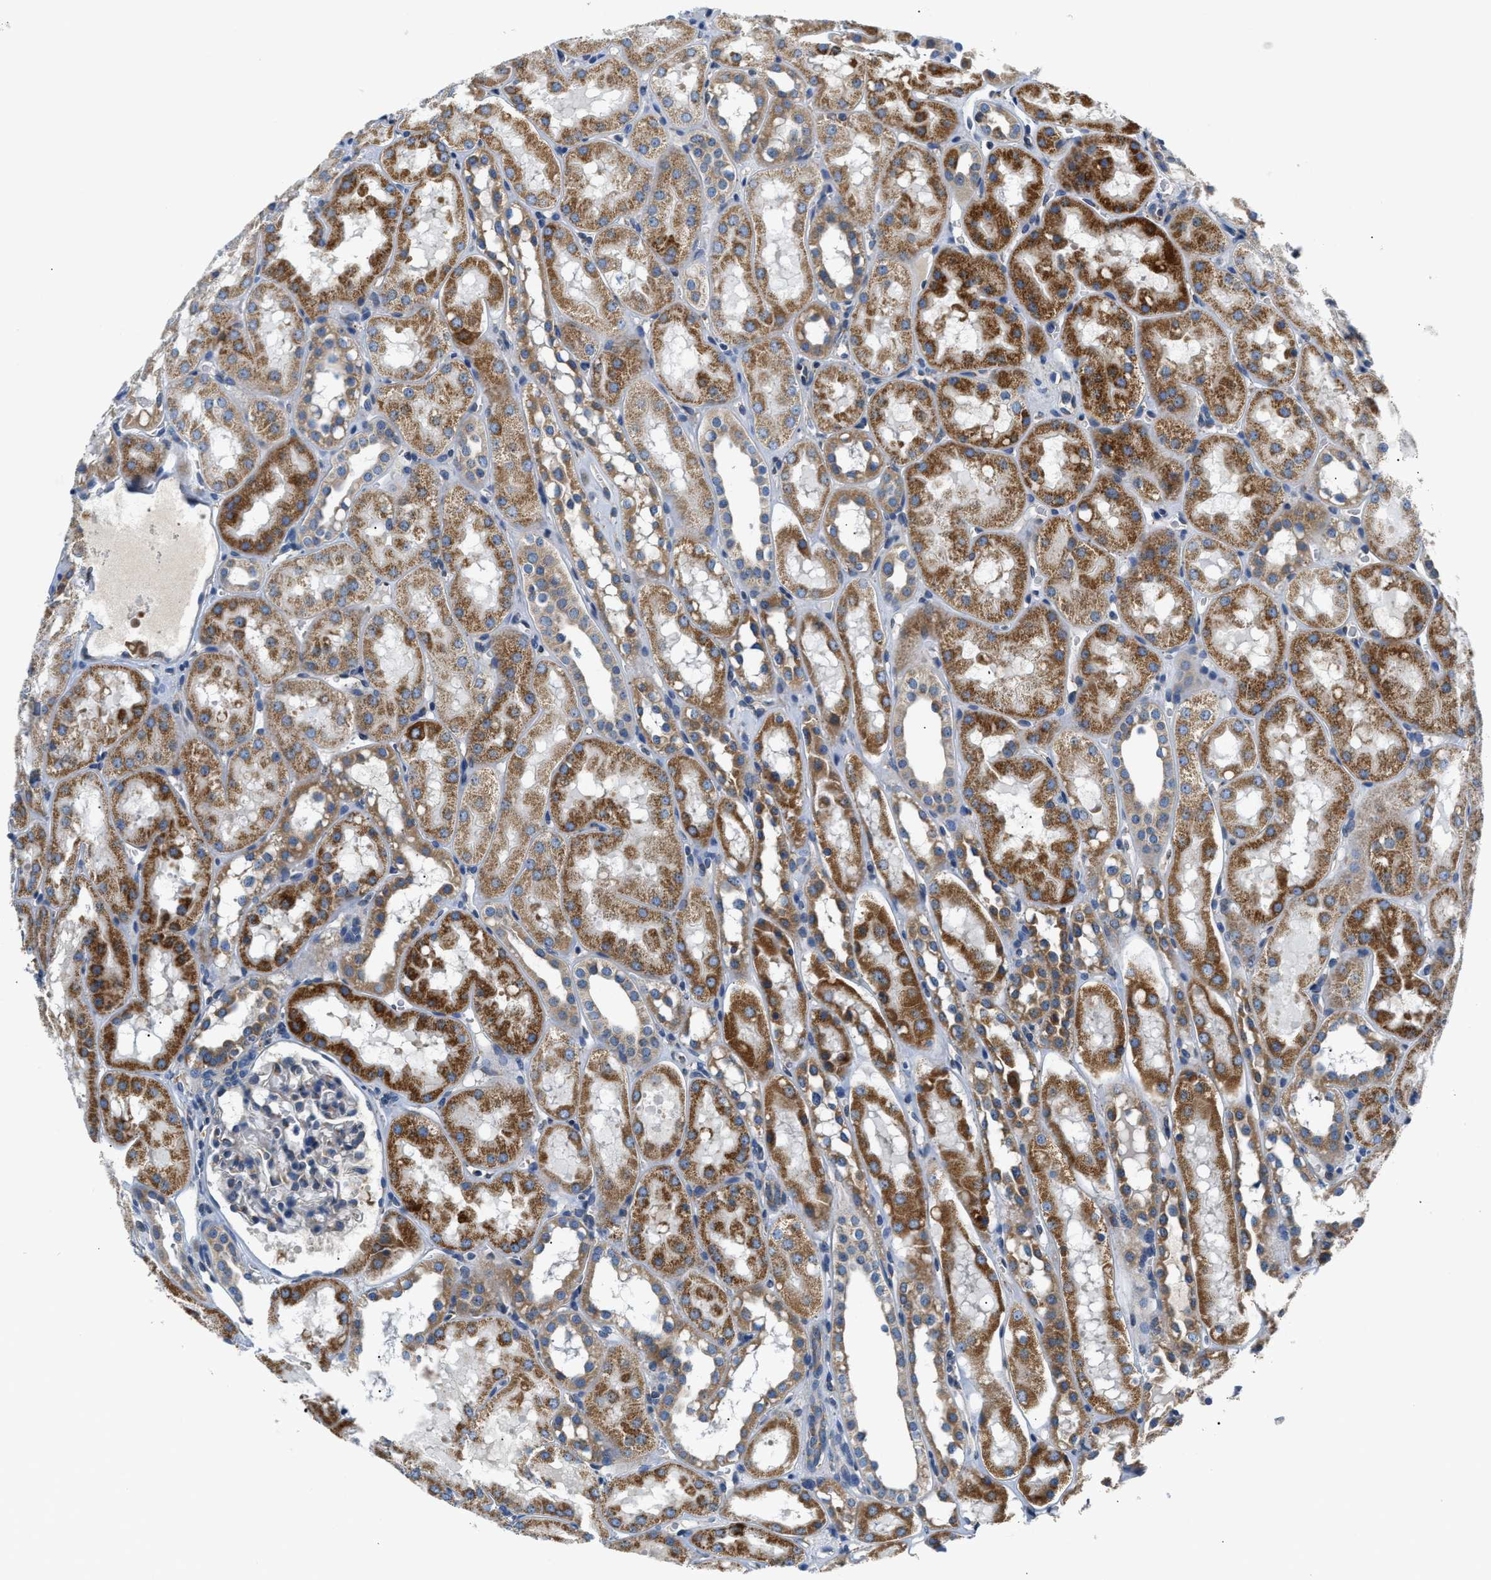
{"staining": {"intensity": "weak", "quantity": "<25%", "location": "cytoplasmic/membranous"}, "tissue": "kidney", "cell_type": "Cells in glomeruli", "image_type": "normal", "snomed": [{"axis": "morphology", "description": "Normal tissue, NOS"}, {"axis": "topography", "description": "Kidney"}, {"axis": "topography", "description": "Urinary bladder"}], "caption": "IHC micrograph of normal kidney: kidney stained with DAB demonstrates no significant protein staining in cells in glomeruli. (Immunohistochemistry (ihc), brightfield microscopy, high magnification).", "gene": "HDHD3", "patient": {"sex": "male", "age": 16}}